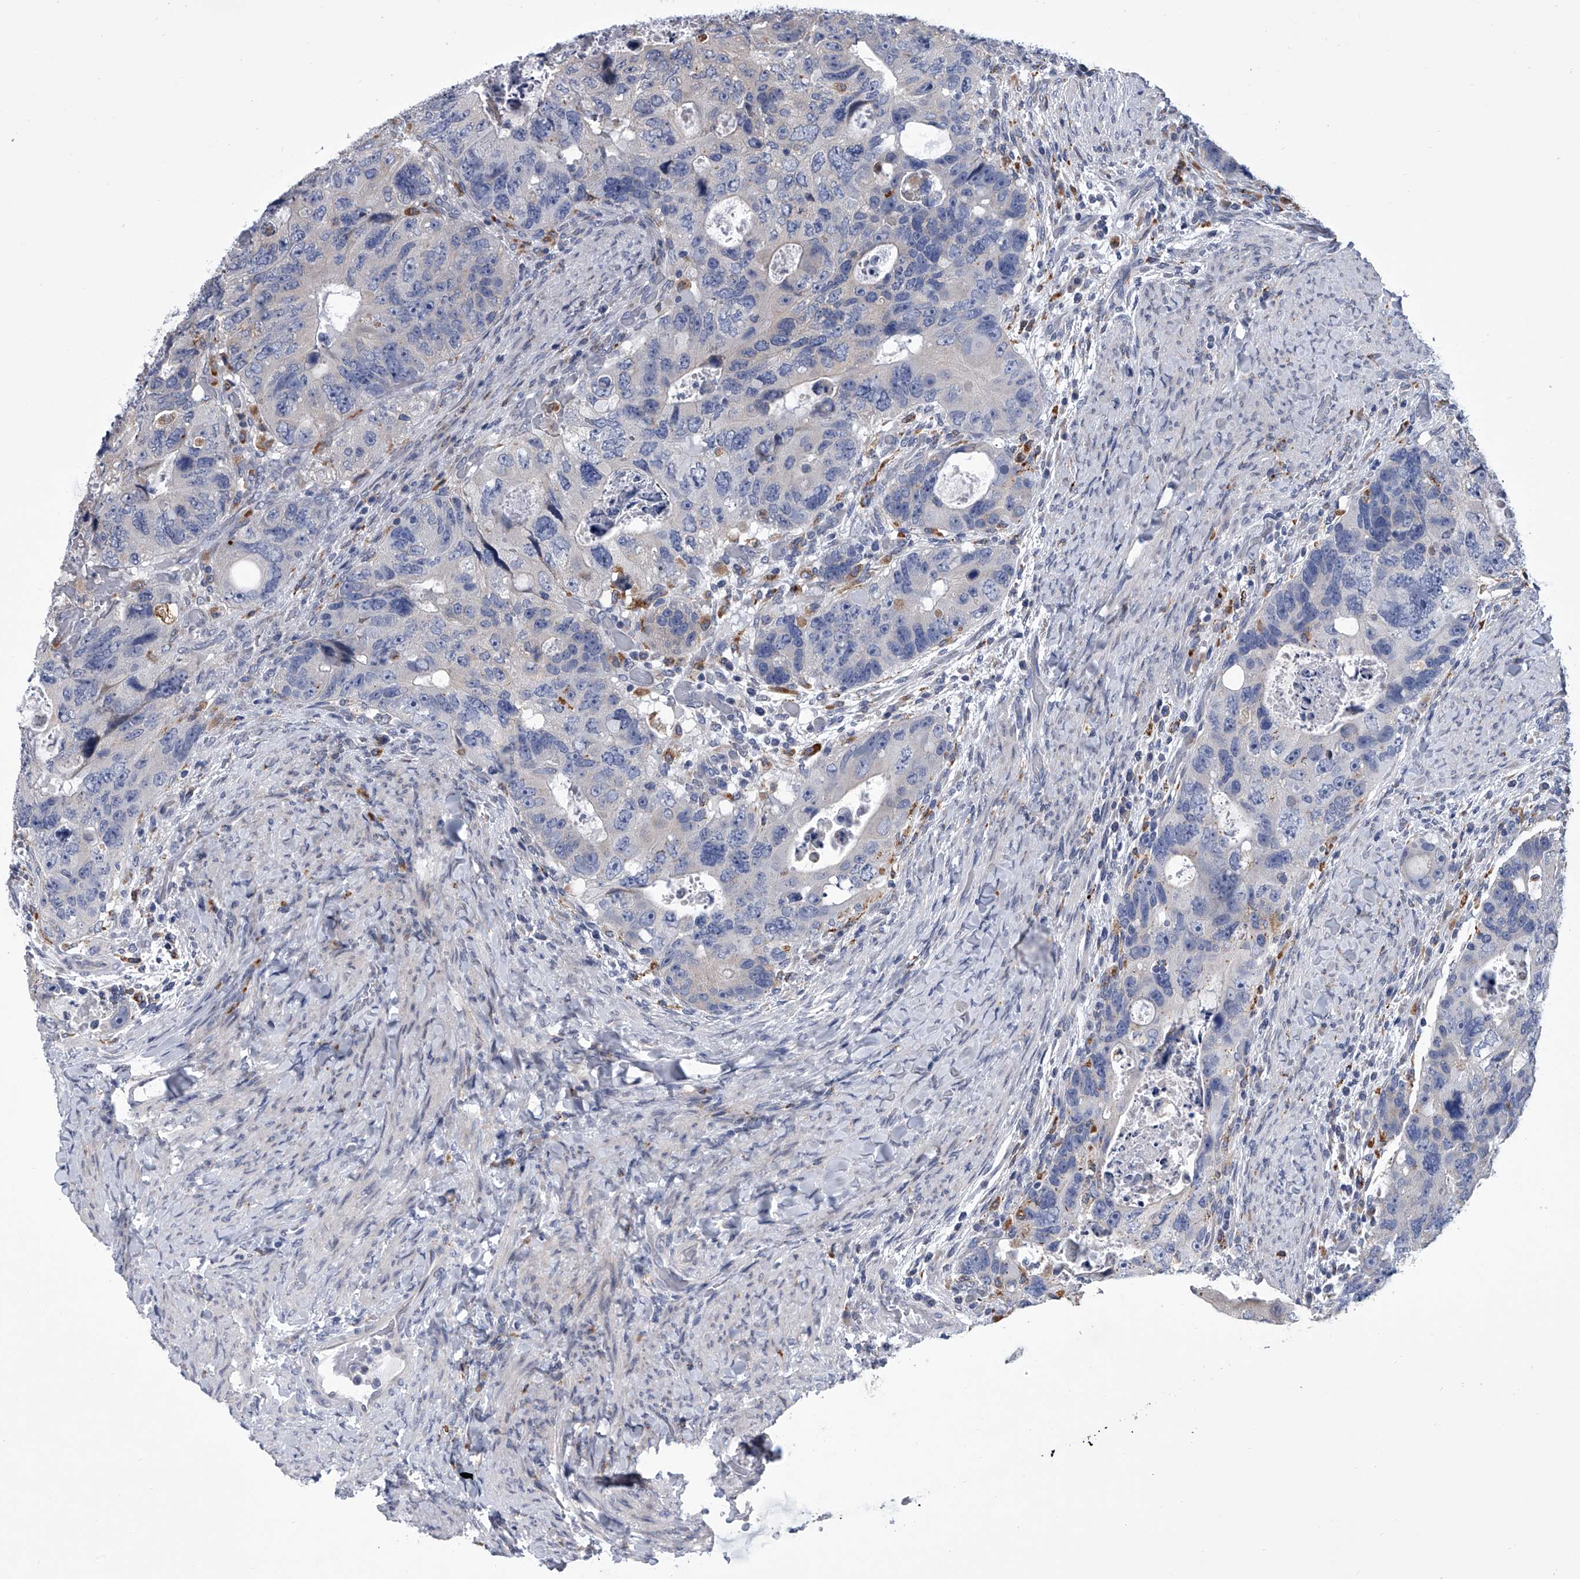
{"staining": {"intensity": "negative", "quantity": "none", "location": "none"}, "tissue": "colorectal cancer", "cell_type": "Tumor cells", "image_type": "cancer", "snomed": [{"axis": "morphology", "description": "Adenocarcinoma, NOS"}, {"axis": "topography", "description": "Rectum"}], "caption": "Human colorectal cancer stained for a protein using IHC exhibits no positivity in tumor cells.", "gene": "TRIM8", "patient": {"sex": "male", "age": 59}}